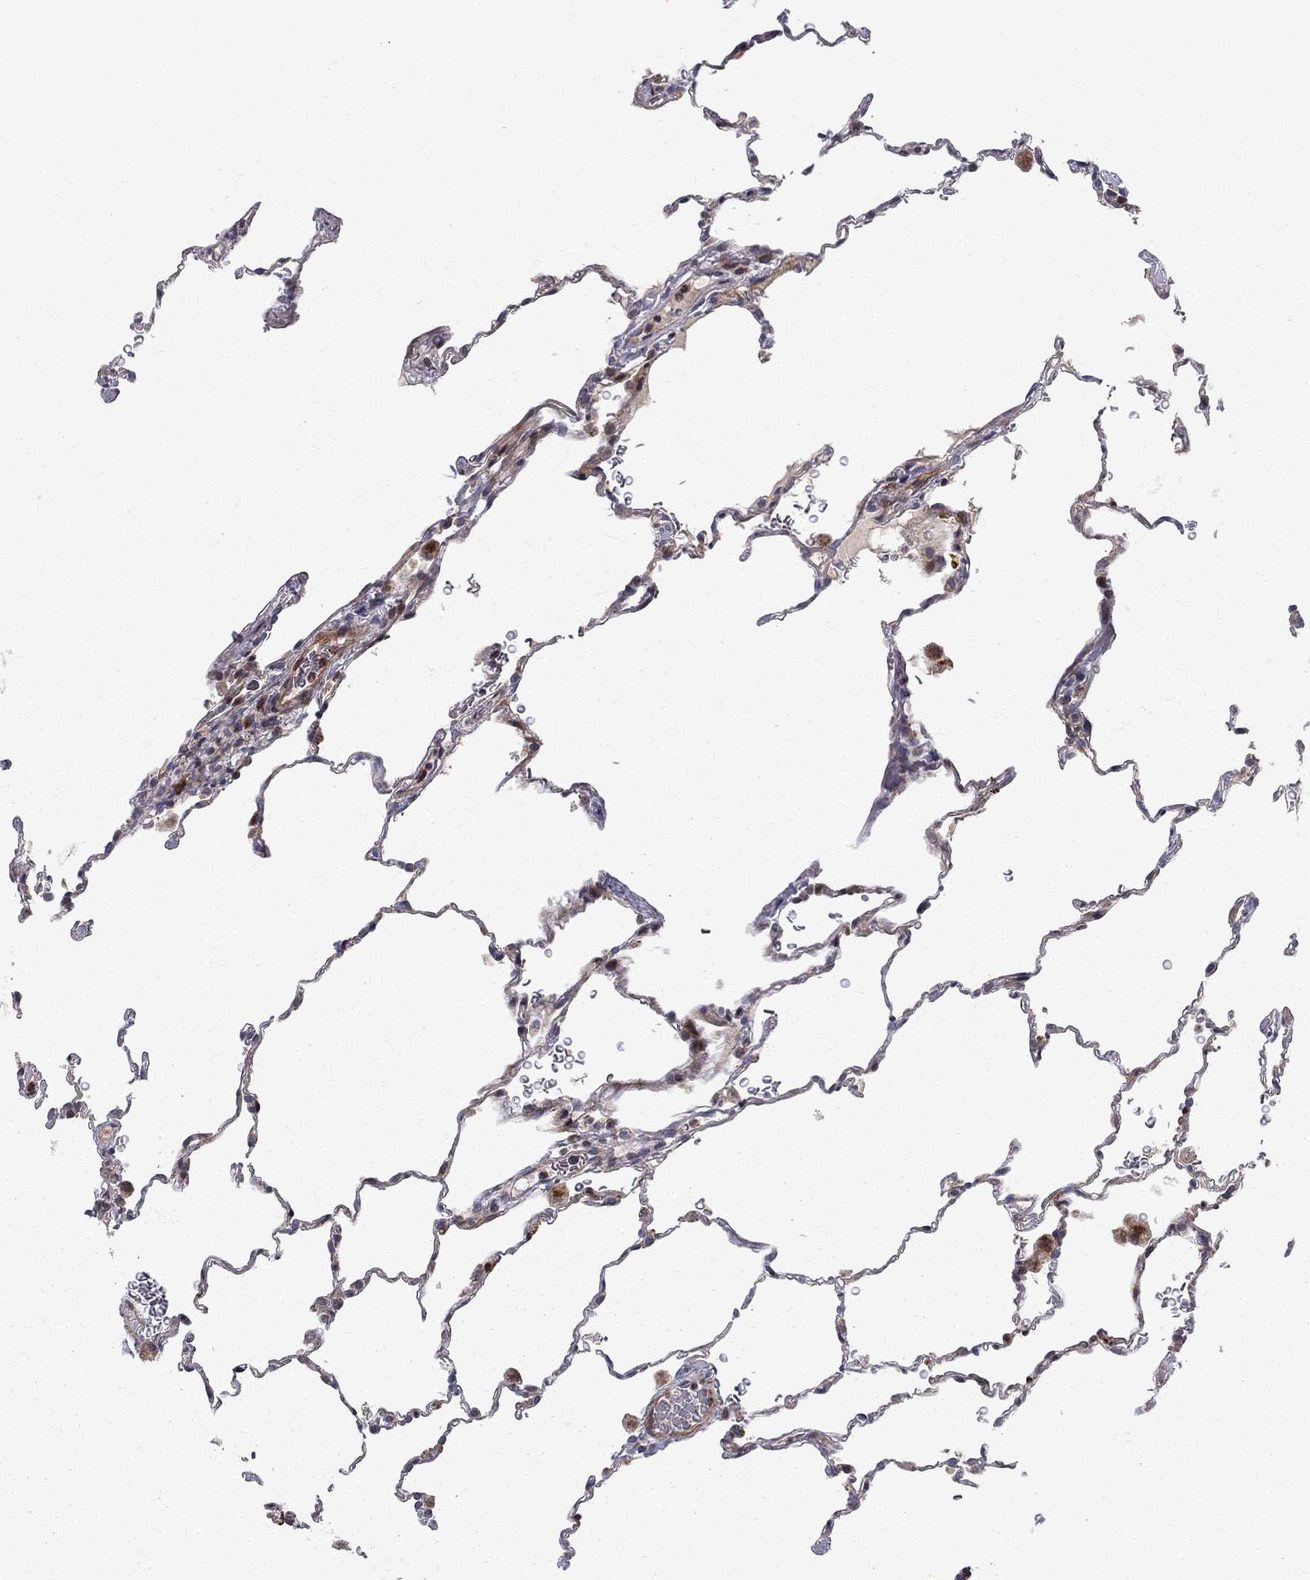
{"staining": {"intensity": "negative", "quantity": "none", "location": "none"}, "tissue": "lung", "cell_type": "Alveolar cells", "image_type": "normal", "snomed": [{"axis": "morphology", "description": "Normal tissue, NOS"}, {"axis": "morphology", "description": "Adenocarcinoma, metastatic, NOS"}, {"axis": "topography", "description": "Lung"}], "caption": "Immunohistochemical staining of normal lung reveals no significant expression in alveolar cells.", "gene": "MIOS", "patient": {"sex": "male", "age": 45}}